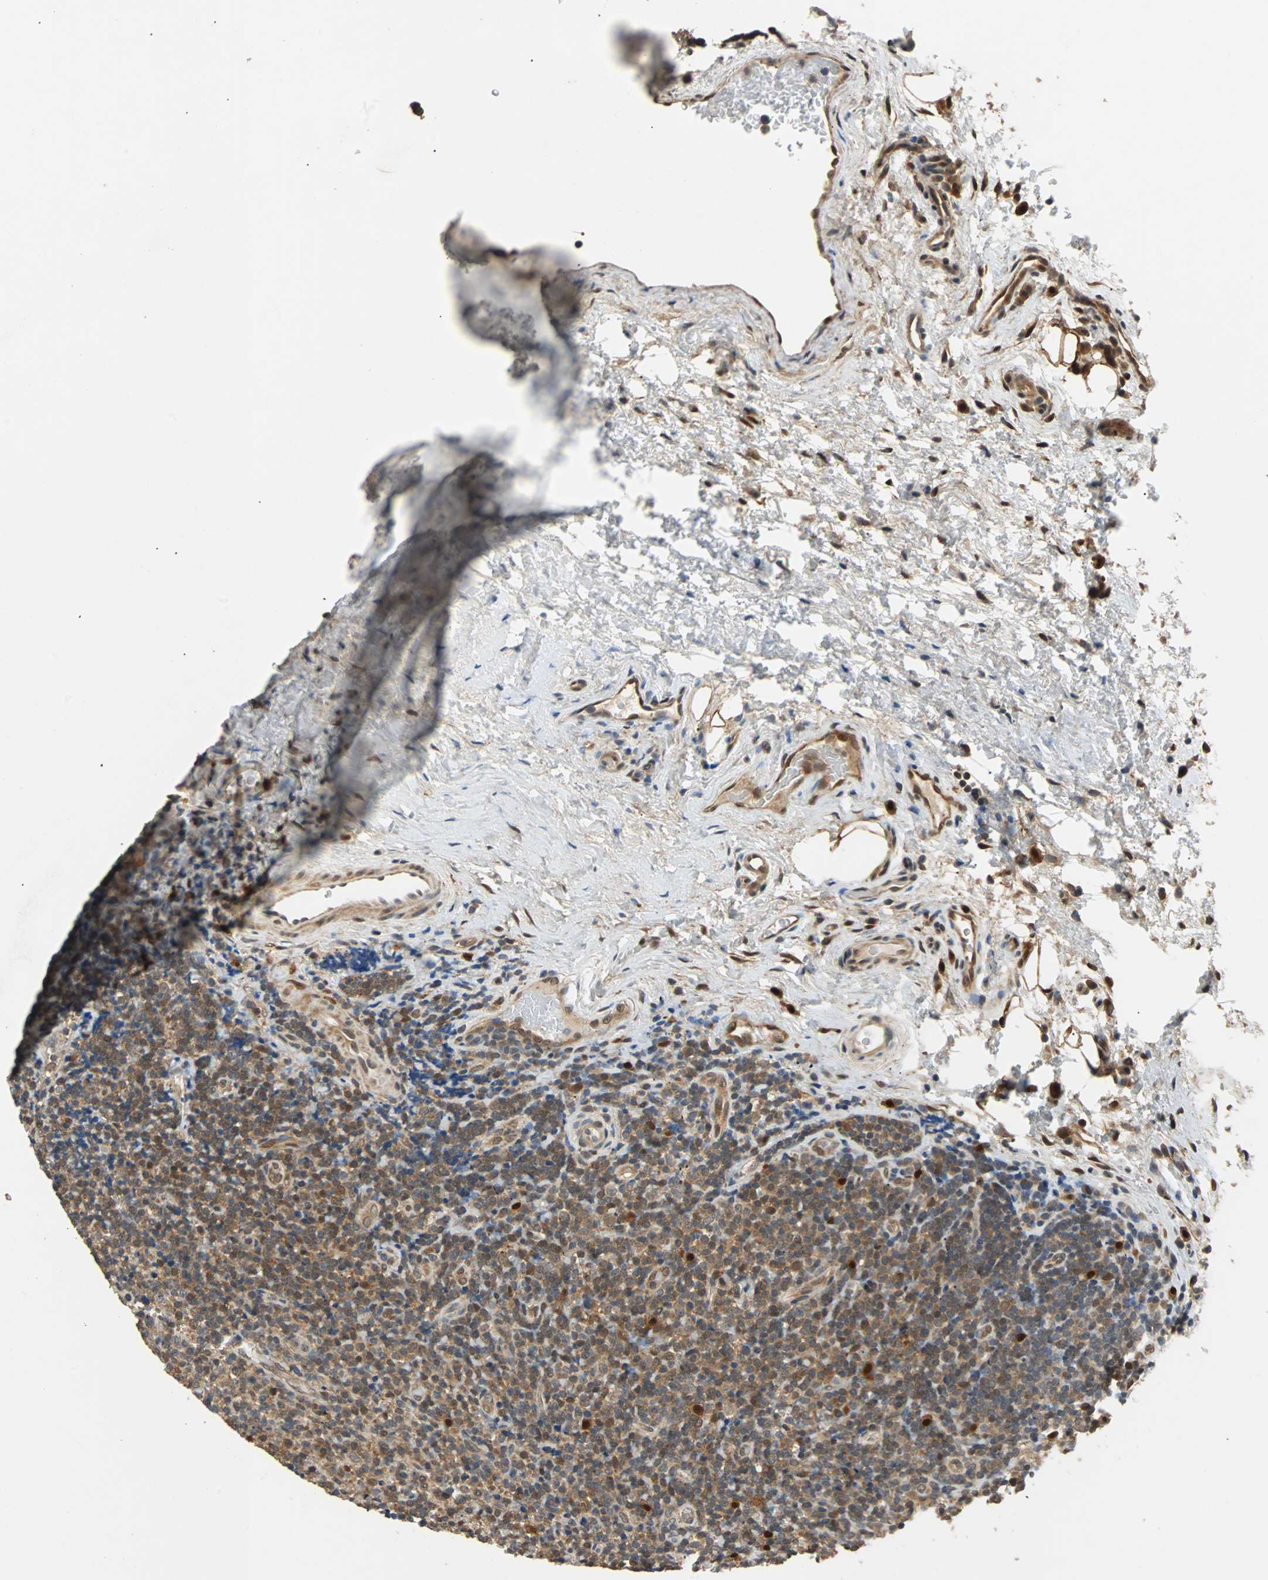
{"staining": {"intensity": "moderate", "quantity": ">75%", "location": "cytoplasmic/membranous,nuclear"}, "tissue": "lymphoma", "cell_type": "Tumor cells", "image_type": "cancer", "snomed": [{"axis": "morphology", "description": "Malignant lymphoma, non-Hodgkin's type, High grade"}, {"axis": "topography", "description": "Tonsil"}], "caption": "A brown stain shows moderate cytoplasmic/membranous and nuclear staining of a protein in human malignant lymphoma, non-Hodgkin's type (high-grade) tumor cells.", "gene": "PRDX6", "patient": {"sex": "female", "age": 36}}